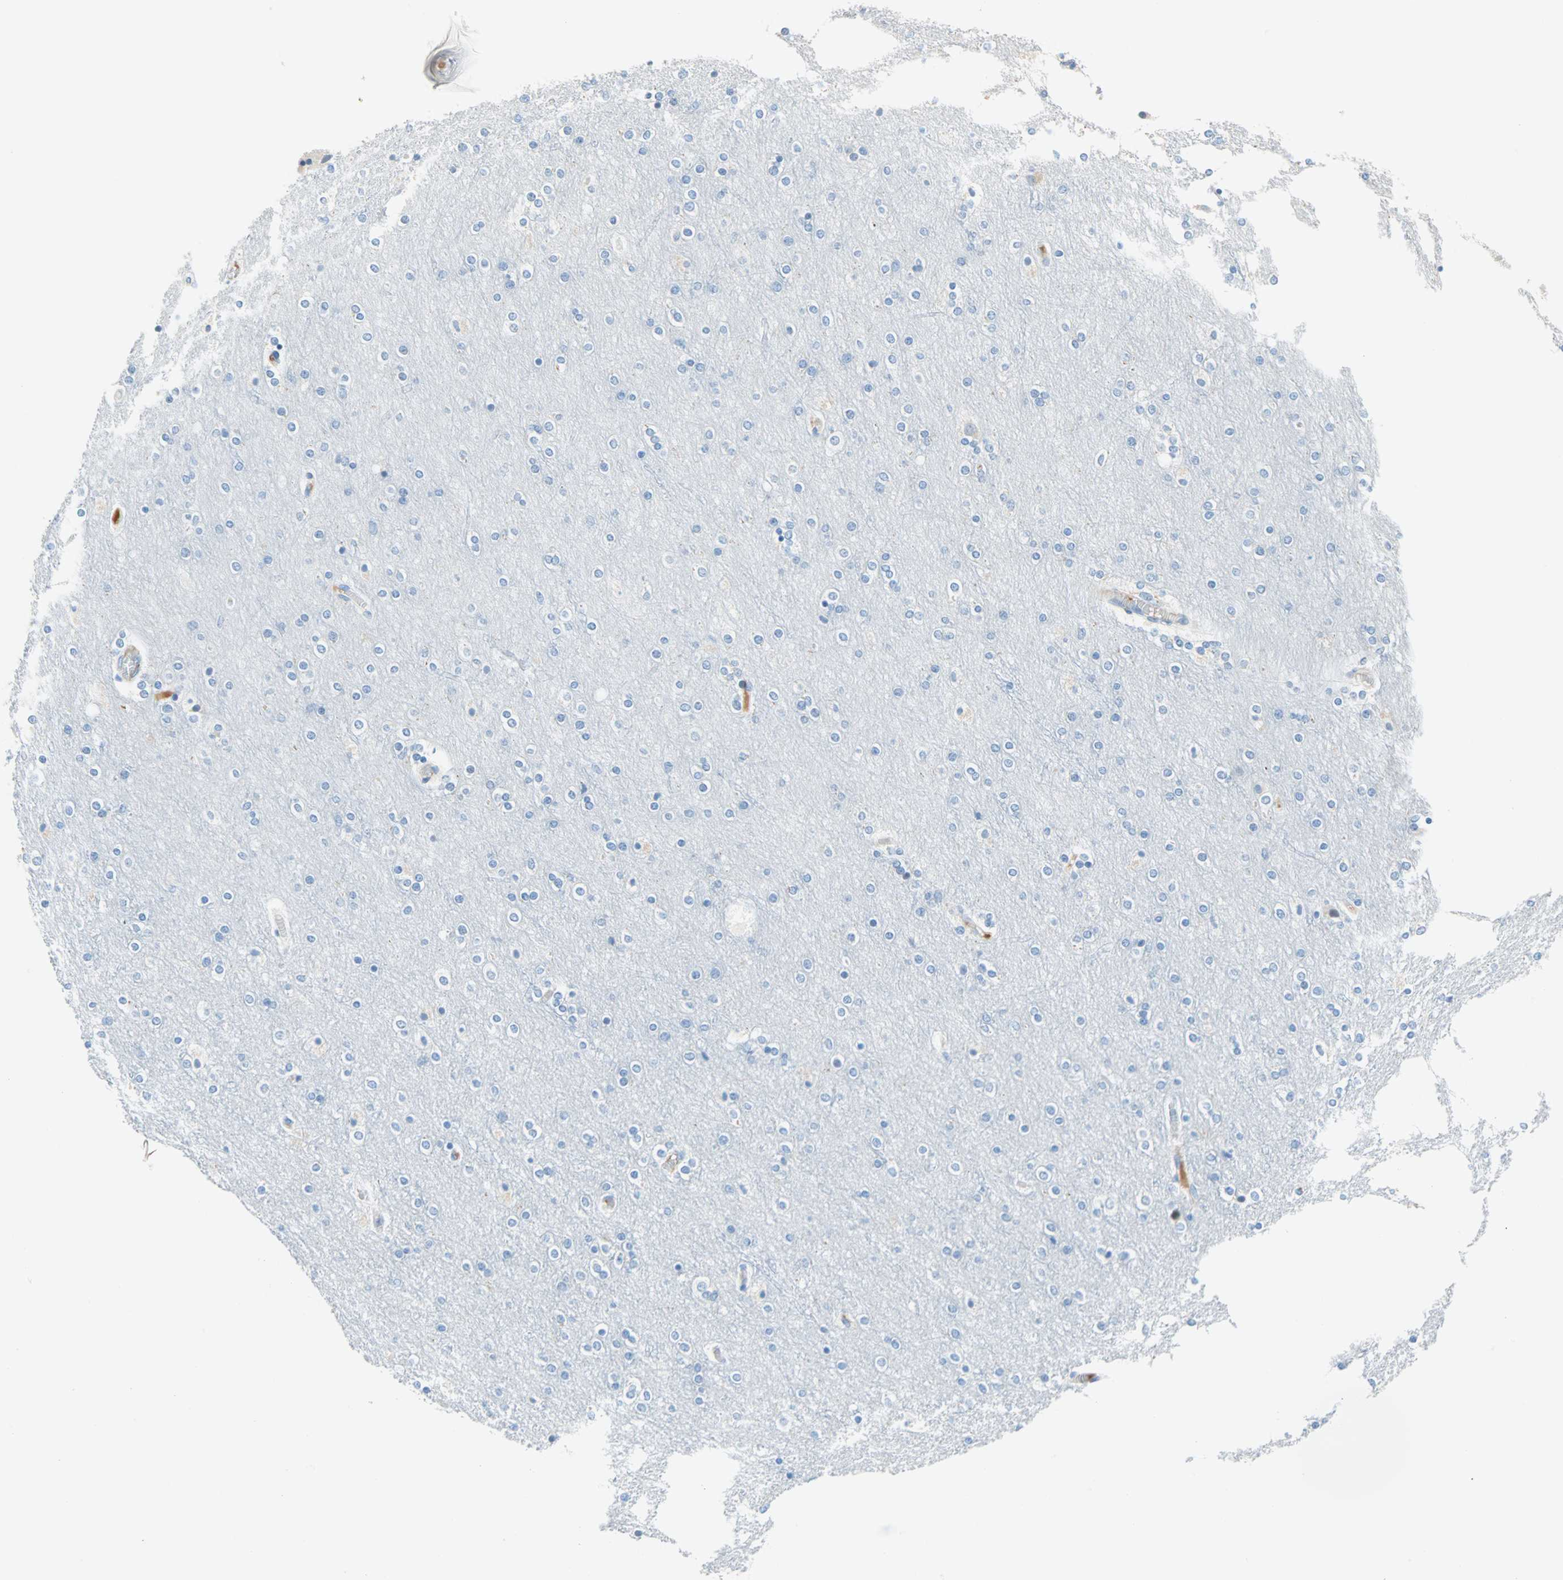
{"staining": {"intensity": "negative", "quantity": "none", "location": "none"}, "tissue": "cerebral cortex", "cell_type": "Endothelial cells", "image_type": "normal", "snomed": [{"axis": "morphology", "description": "Normal tissue, NOS"}, {"axis": "topography", "description": "Cerebral cortex"}], "caption": "Endothelial cells show no significant staining in benign cerebral cortex. Brightfield microscopy of immunohistochemistry stained with DAB (brown) and hematoxylin (blue), captured at high magnification.", "gene": "TMEM163", "patient": {"sex": "female", "age": 54}}